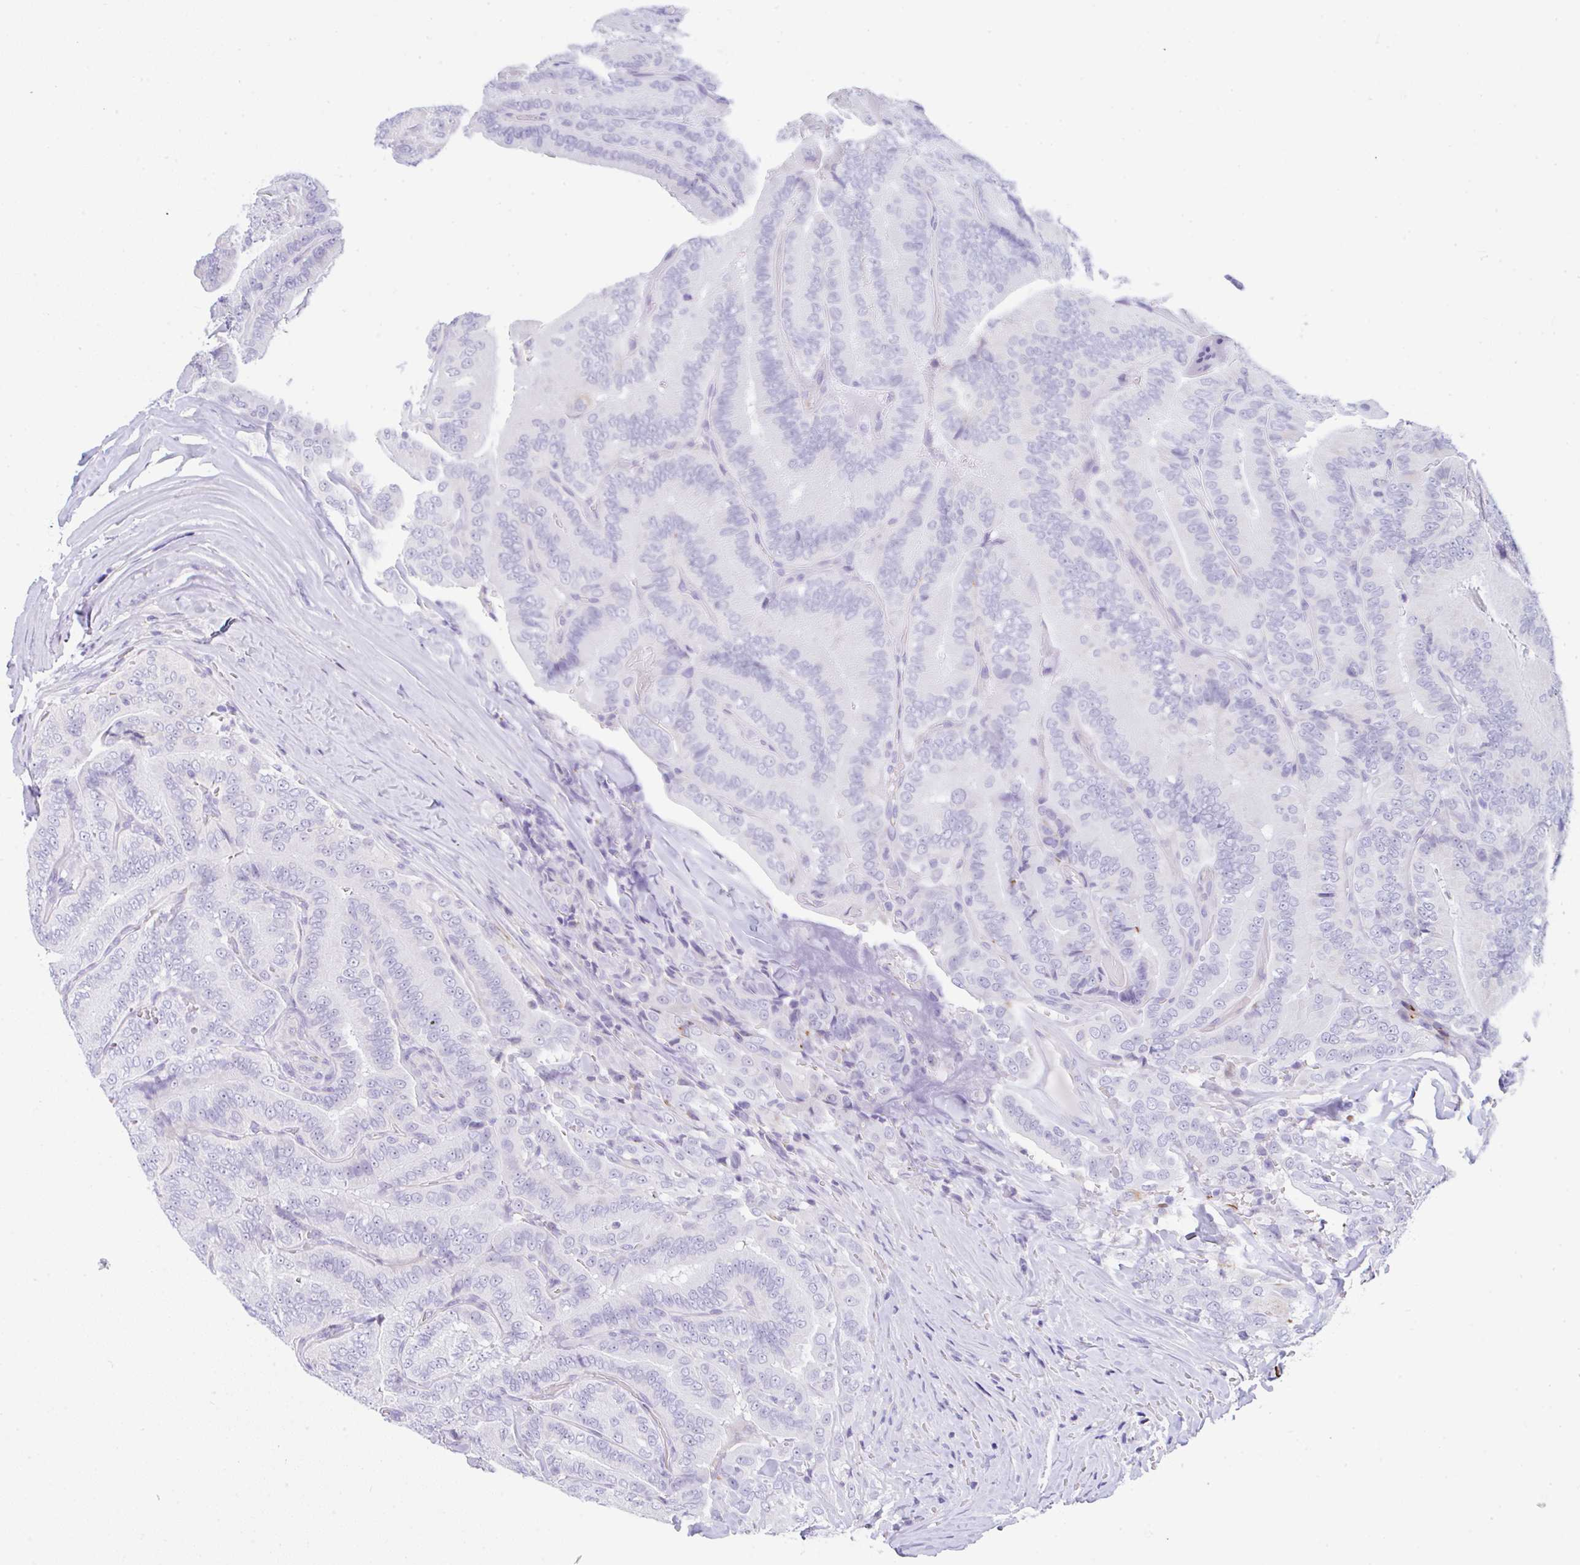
{"staining": {"intensity": "negative", "quantity": "none", "location": "none"}, "tissue": "thyroid cancer", "cell_type": "Tumor cells", "image_type": "cancer", "snomed": [{"axis": "morphology", "description": "Papillary adenocarcinoma, NOS"}, {"axis": "topography", "description": "Thyroid gland"}], "caption": "A high-resolution histopathology image shows immunohistochemistry staining of thyroid cancer (papillary adenocarcinoma), which displays no significant positivity in tumor cells.", "gene": "NDUFAF8", "patient": {"sex": "male", "age": 61}}